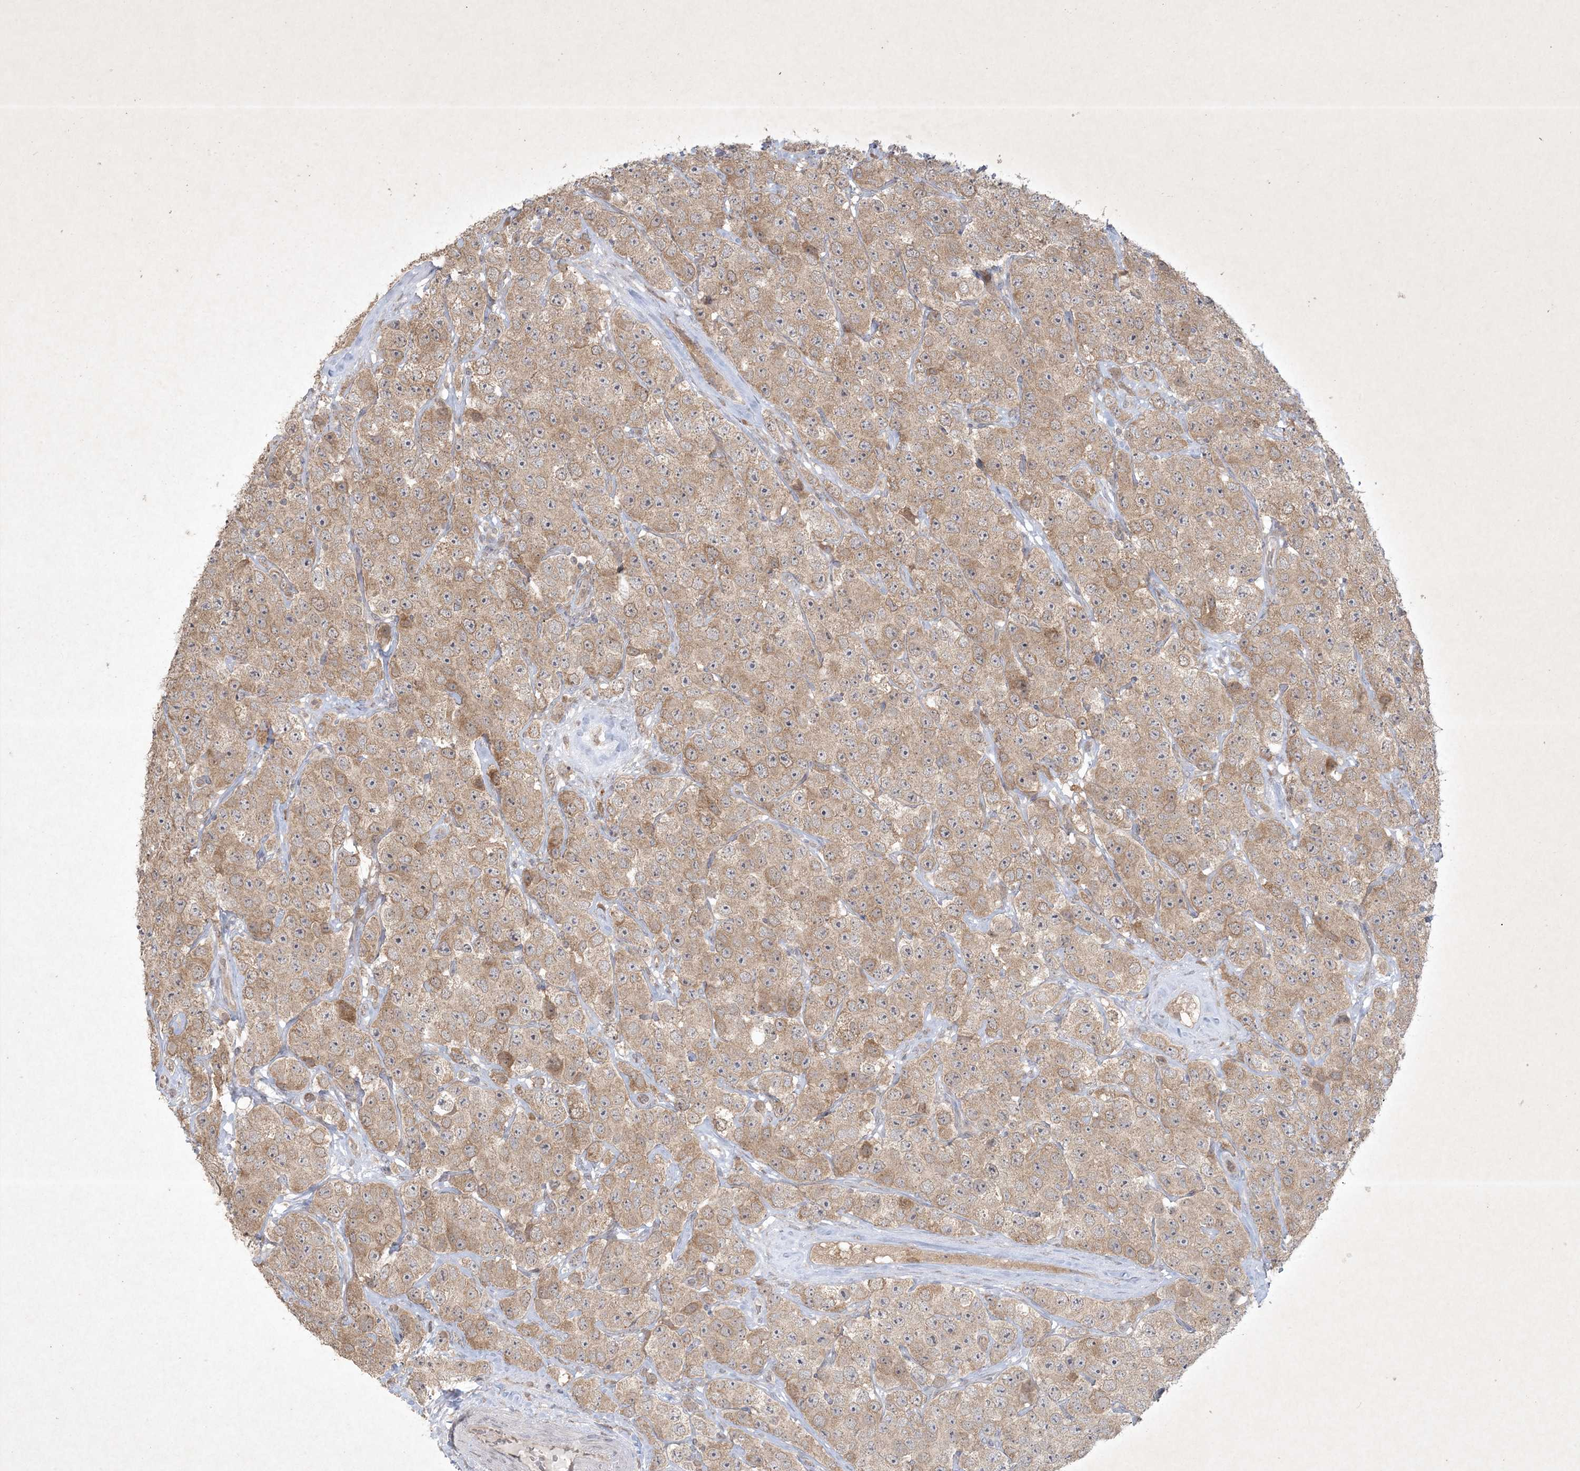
{"staining": {"intensity": "moderate", "quantity": ">75%", "location": "cytoplasmic/membranous"}, "tissue": "testis cancer", "cell_type": "Tumor cells", "image_type": "cancer", "snomed": [{"axis": "morphology", "description": "Seminoma, NOS"}, {"axis": "topography", "description": "Testis"}], "caption": "Testis cancer was stained to show a protein in brown. There is medium levels of moderate cytoplasmic/membranous expression in approximately >75% of tumor cells.", "gene": "NRBP2", "patient": {"sex": "male", "age": 28}}